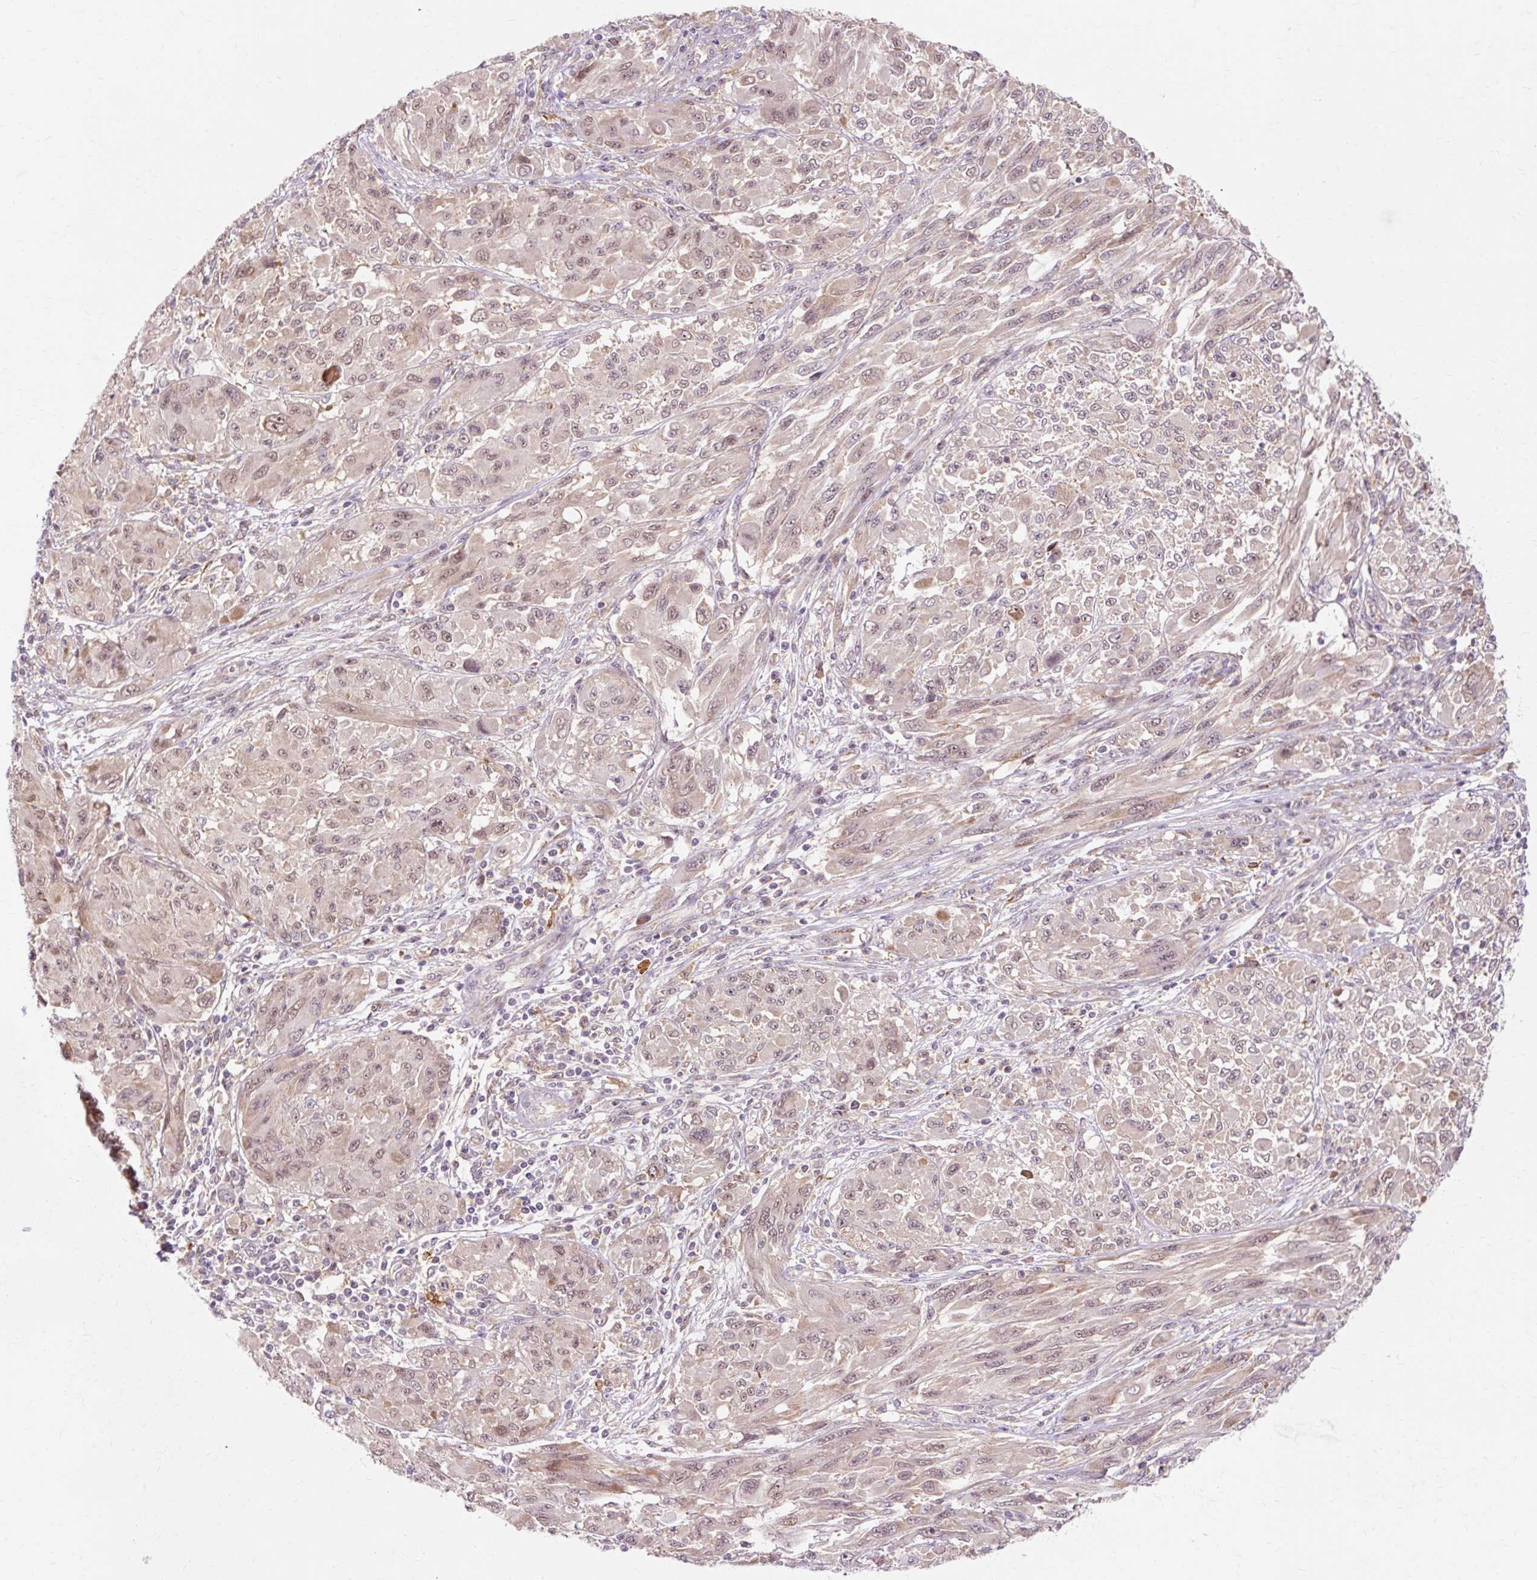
{"staining": {"intensity": "weak", "quantity": ">75%", "location": "nuclear"}, "tissue": "melanoma", "cell_type": "Tumor cells", "image_type": "cancer", "snomed": [{"axis": "morphology", "description": "Malignant melanoma, NOS"}, {"axis": "topography", "description": "Skin"}], "caption": "A brown stain labels weak nuclear expression of a protein in melanoma tumor cells.", "gene": "GEMIN2", "patient": {"sex": "female", "age": 91}}